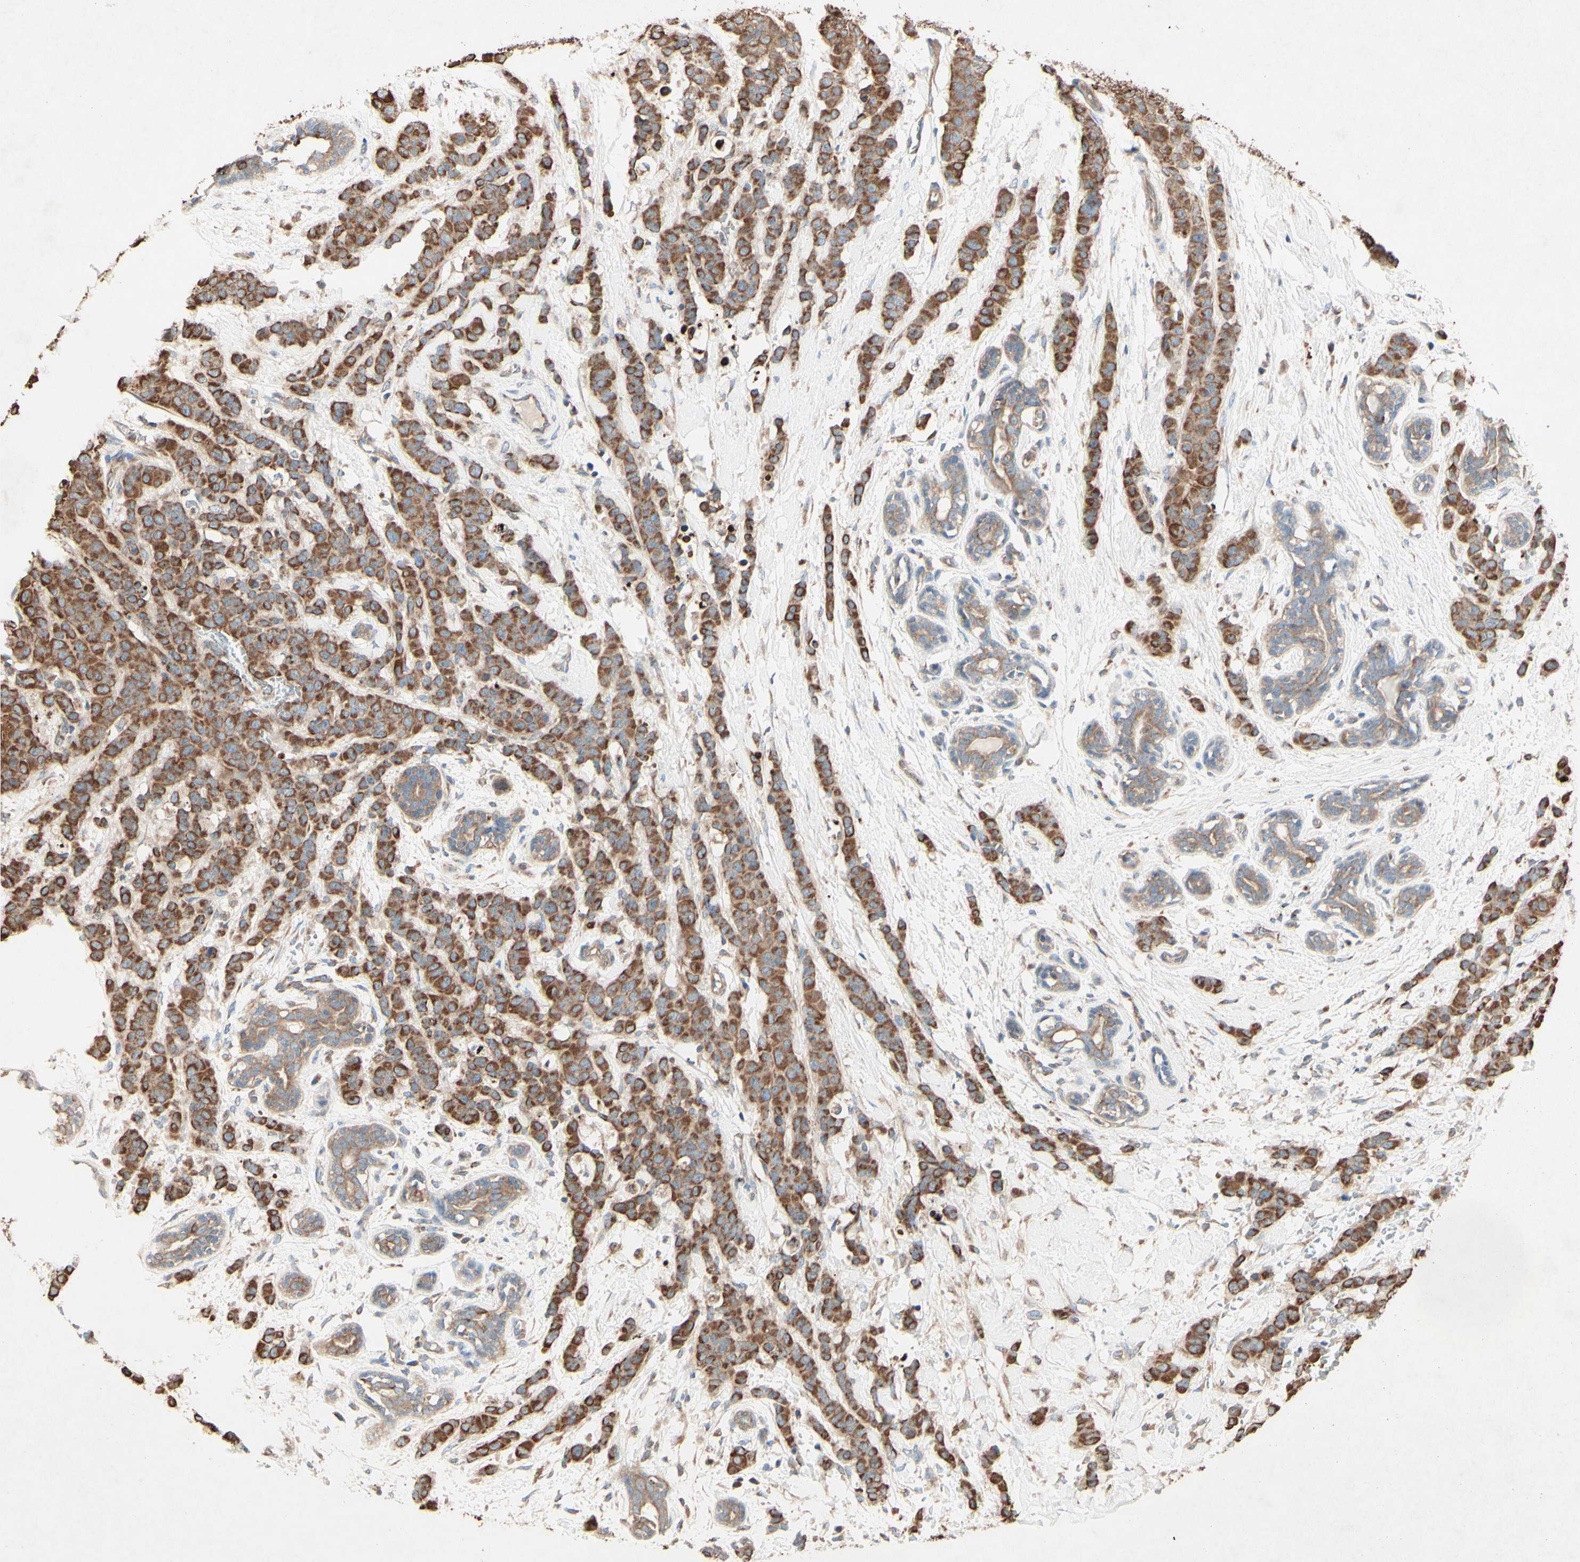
{"staining": {"intensity": "strong", "quantity": ">75%", "location": "cytoplasmic/membranous"}, "tissue": "breast cancer", "cell_type": "Tumor cells", "image_type": "cancer", "snomed": [{"axis": "morphology", "description": "Normal tissue, NOS"}, {"axis": "morphology", "description": "Duct carcinoma"}, {"axis": "topography", "description": "Breast"}], "caption": "Human intraductal carcinoma (breast) stained with a brown dye displays strong cytoplasmic/membranous positive staining in about >75% of tumor cells.", "gene": "MTM1", "patient": {"sex": "female", "age": 40}}